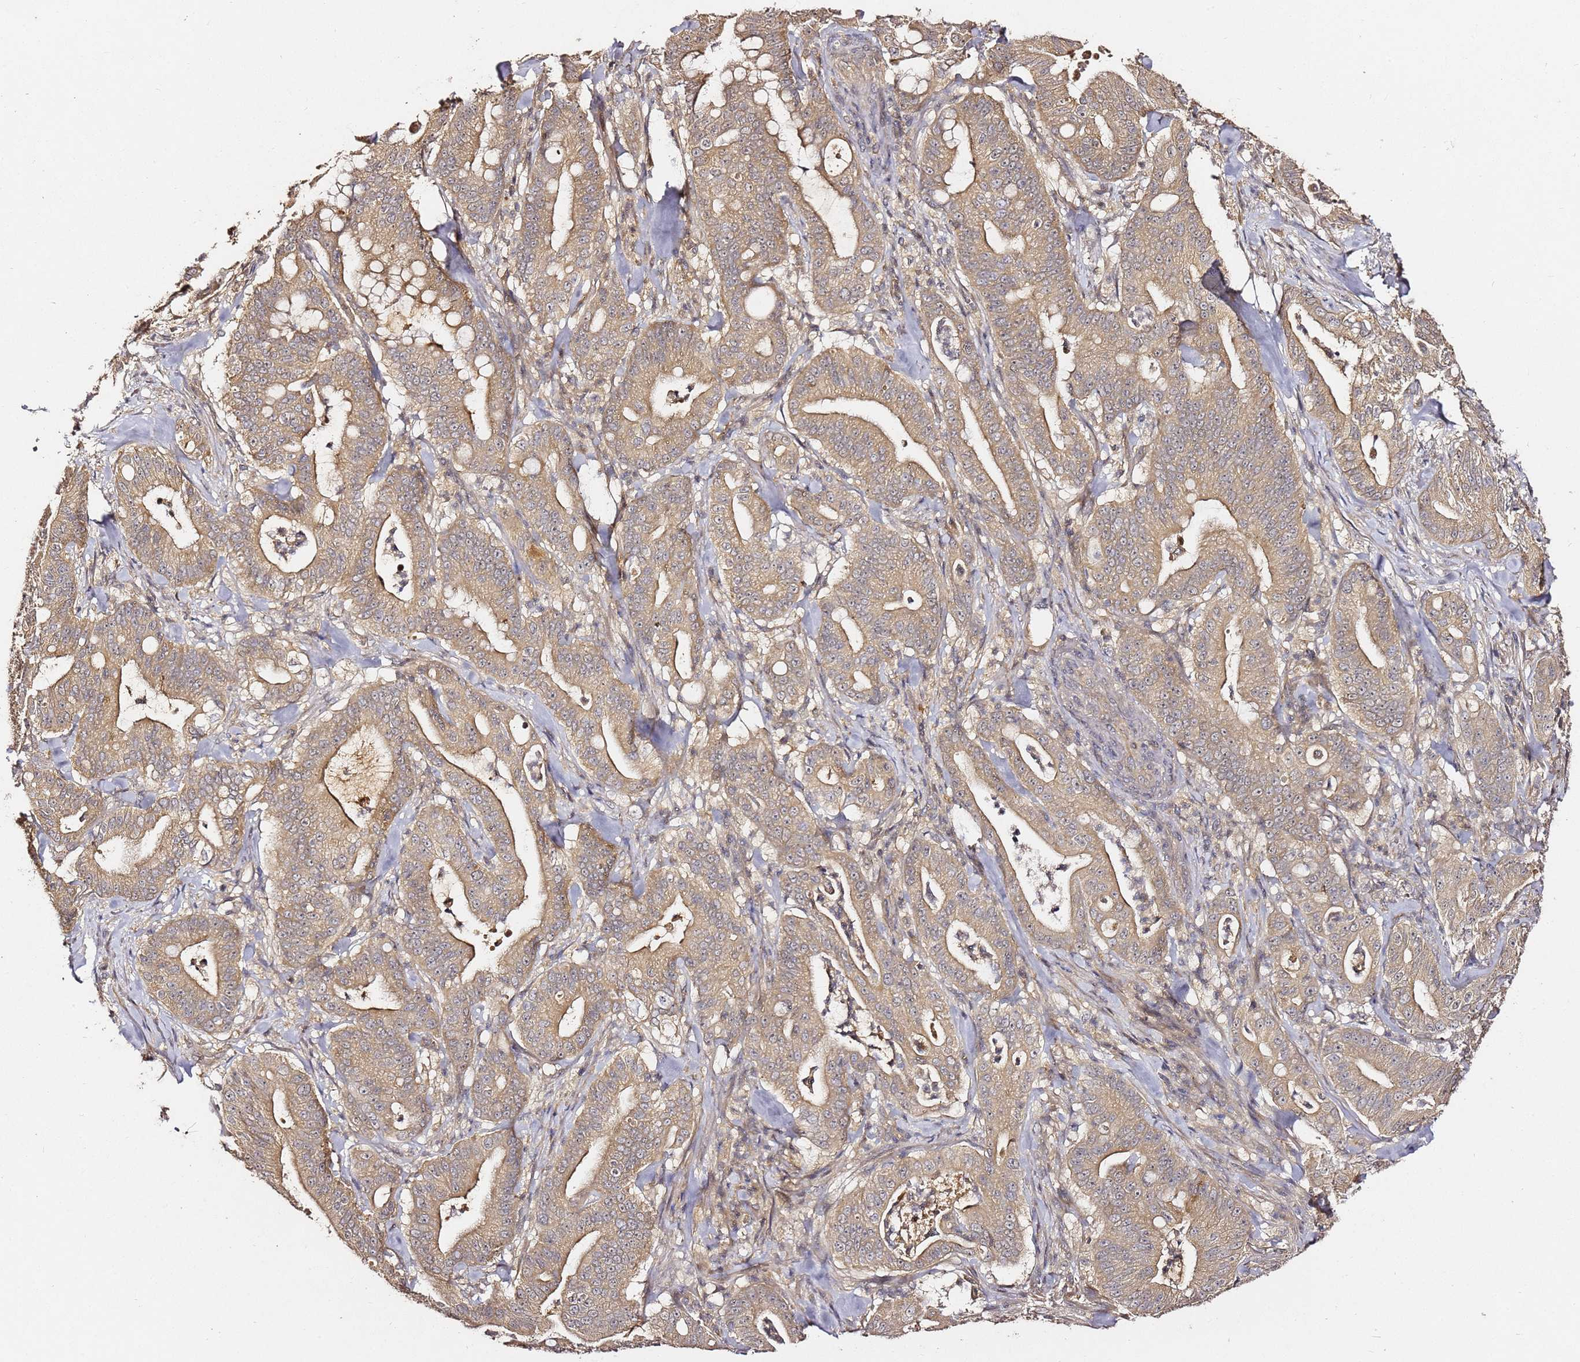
{"staining": {"intensity": "moderate", "quantity": ">75%", "location": "cytoplasmic/membranous"}, "tissue": "pancreatic cancer", "cell_type": "Tumor cells", "image_type": "cancer", "snomed": [{"axis": "morphology", "description": "Adenocarcinoma, NOS"}, {"axis": "topography", "description": "Pancreas"}], "caption": "An image showing moderate cytoplasmic/membranous staining in approximately >75% of tumor cells in pancreatic adenocarcinoma, as visualized by brown immunohistochemical staining.", "gene": "C6orf136", "patient": {"sex": "male", "age": 71}}